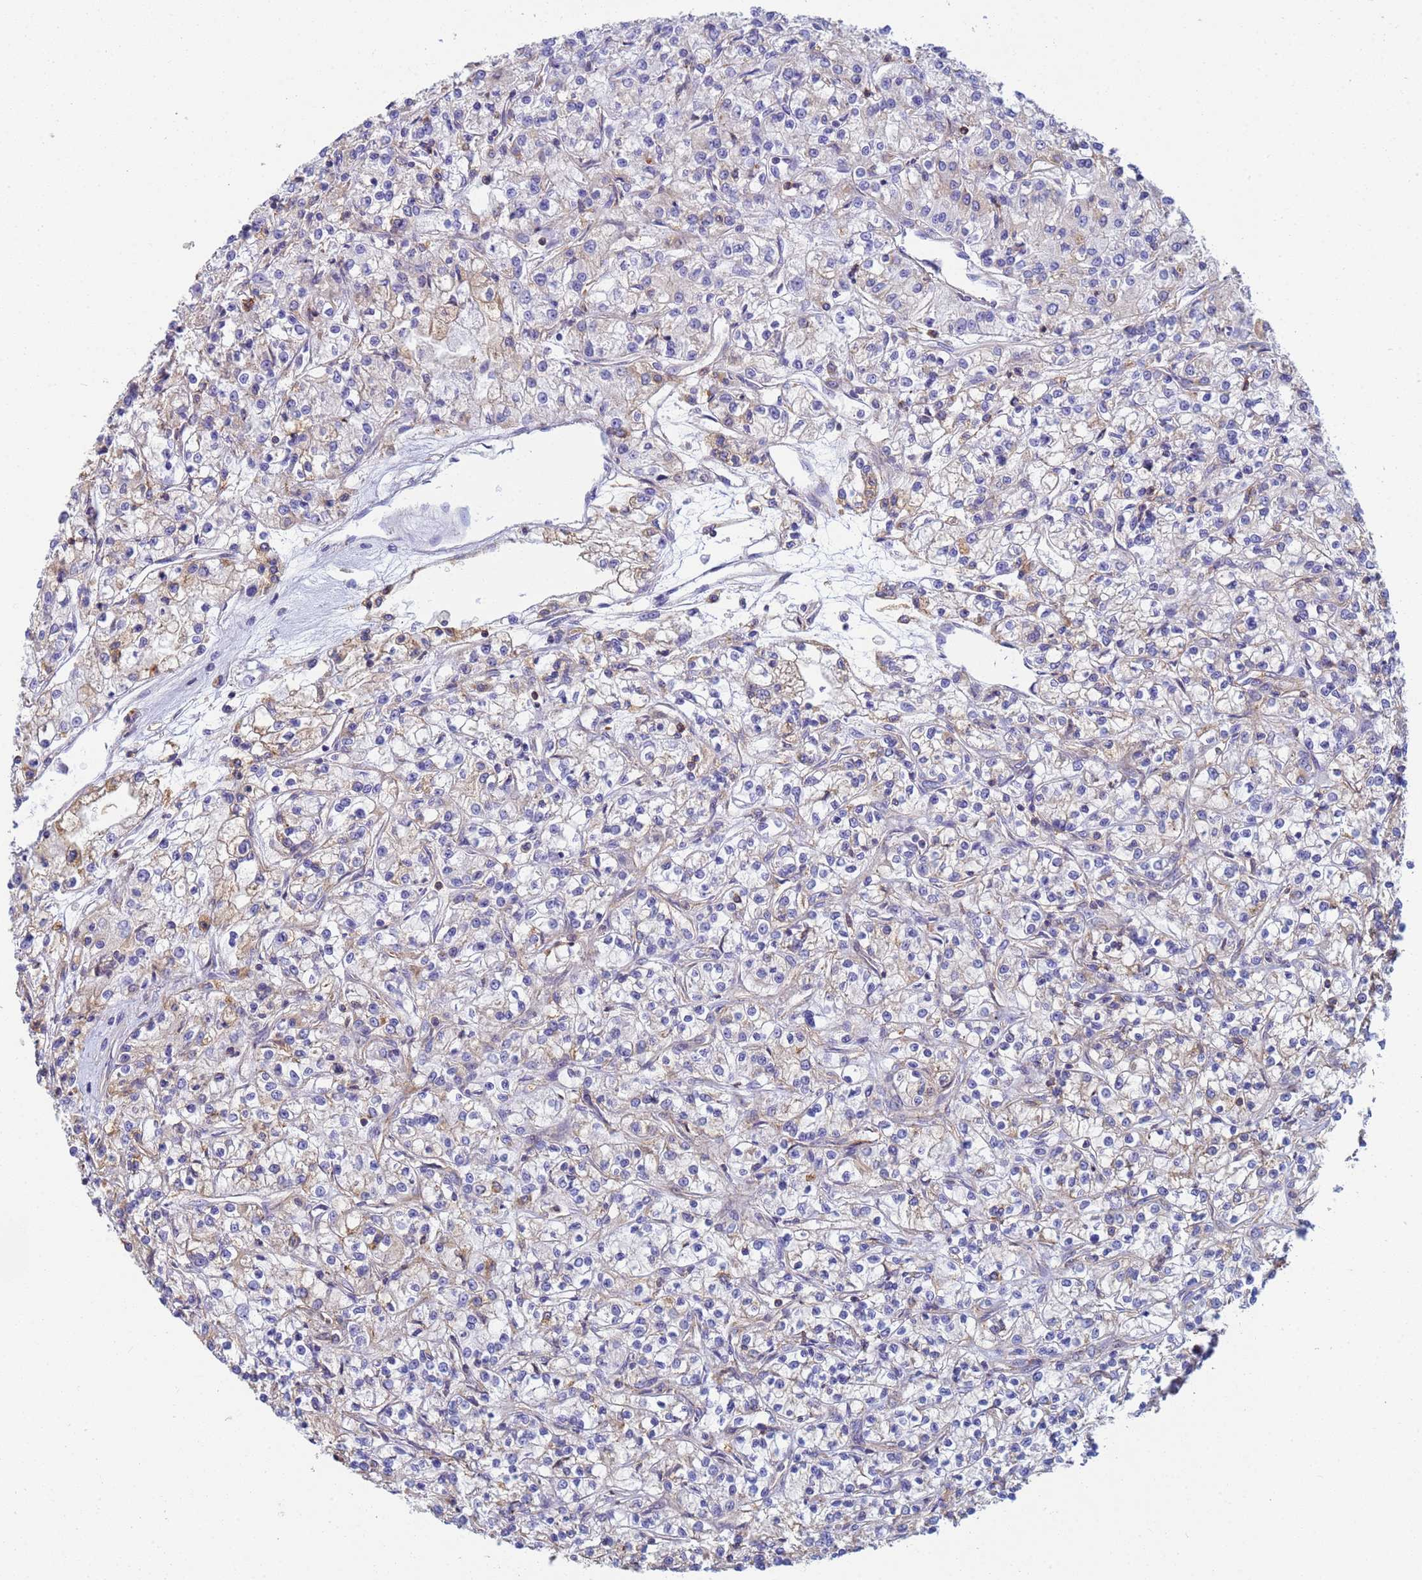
{"staining": {"intensity": "negative", "quantity": "none", "location": "none"}, "tissue": "renal cancer", "cell_type": "Tumor cells", "image_type": "cancer", "snomed": [{"axis": "morphology", "description": "Adenocarcinoma, NOS"}, {"axis": "topography", "description": "Kidney"}], "caption": "Human renal cancer (adenocarcinoma) stained for a protein using immunohistochemistry (IHC) exhibits no expression in tumor cells.", "gene": "ZNG1B", "patient": {"sex": "female", "age": 59}}